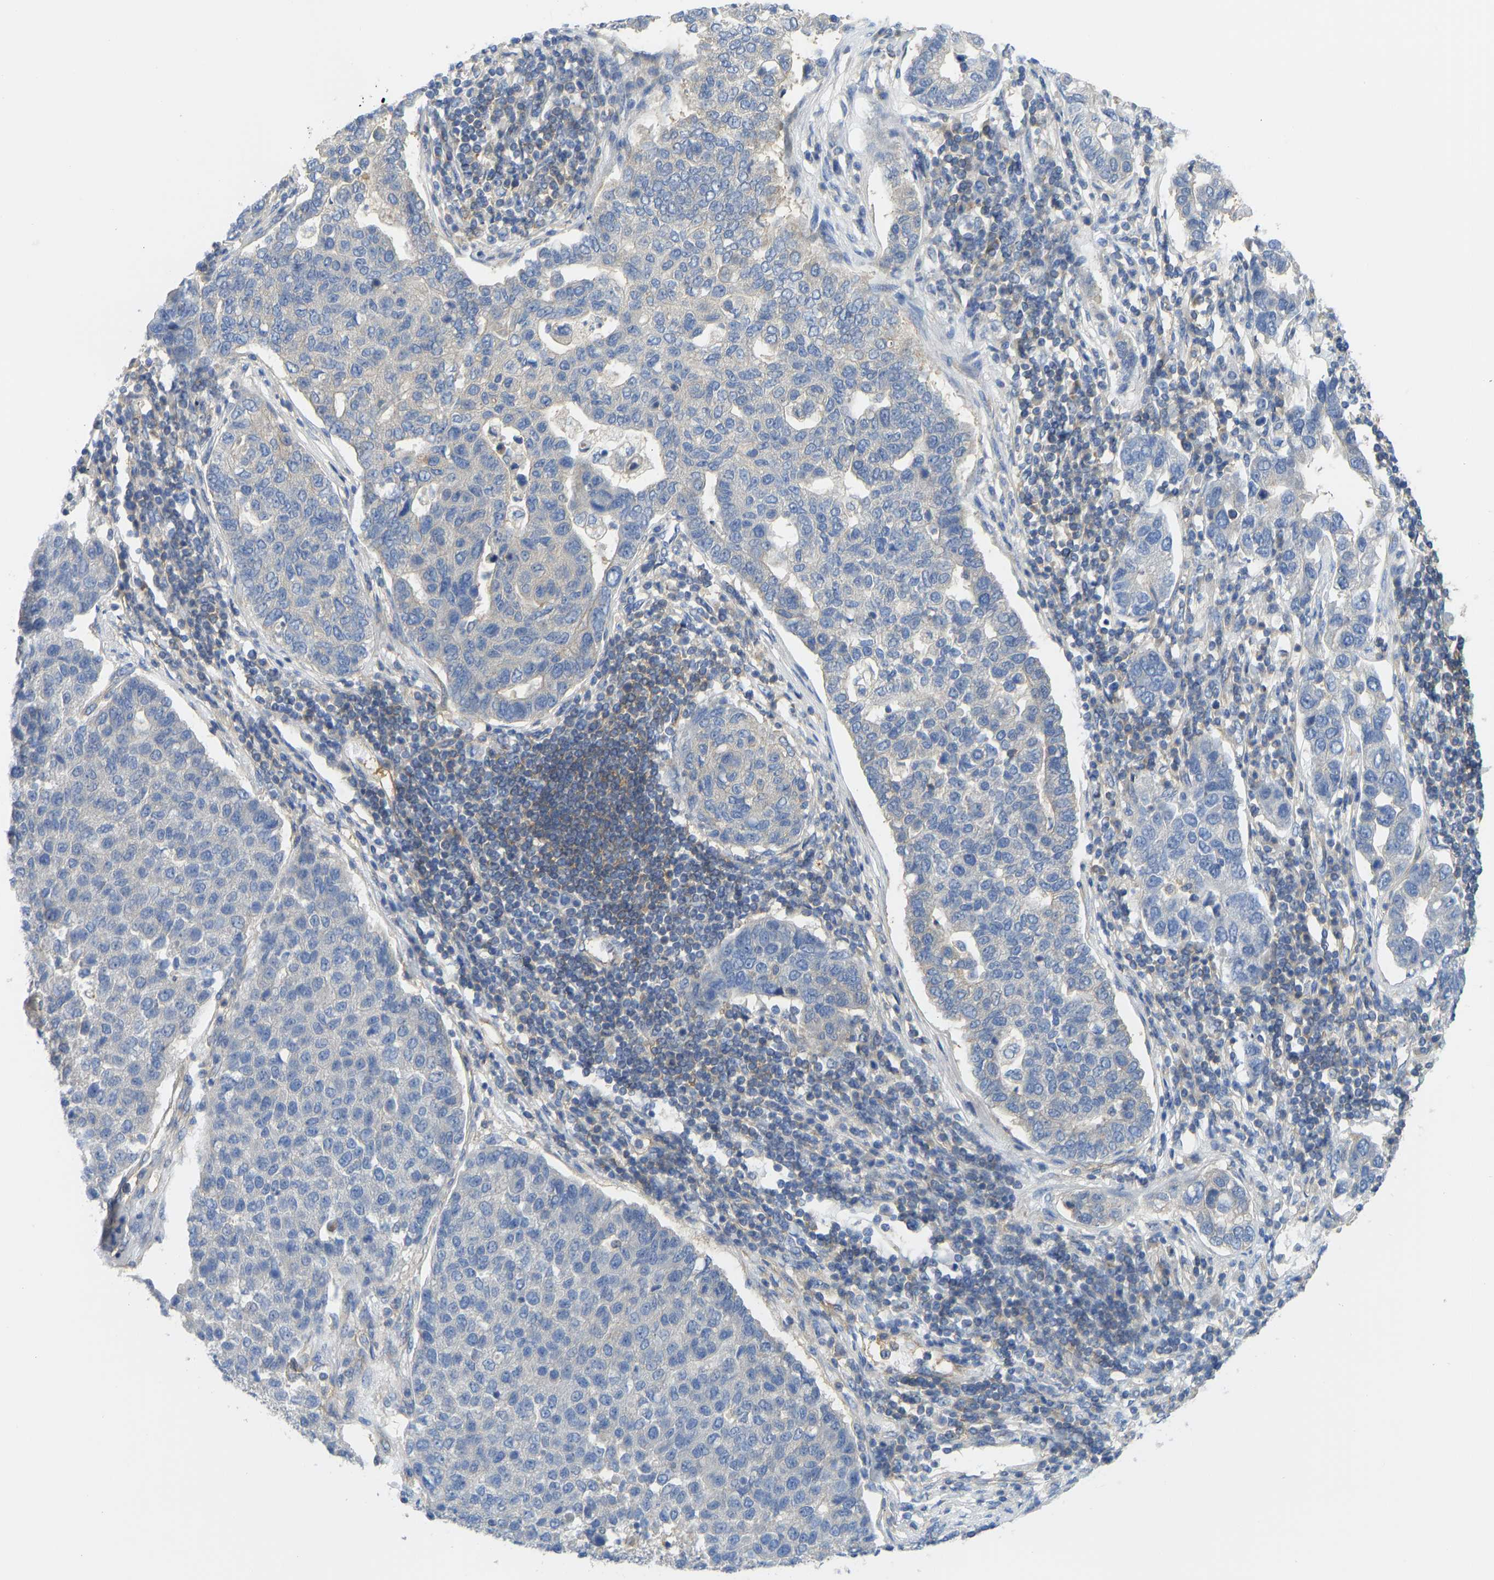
{"staining": {"intensity": "negative", "quantity": "none", "location": "none"}, "tissue": "pancreatic cancer", "cell_type": "Tumor cells", "image_type": "cancer", "snomed": [{"axis": "morphology", "description": "Adenocarcinoma, NOS"}, {"axis": "topography", "description": "Pancreas"}], "caption": "Human adenocarcinoma (pancreatic) stained for a protein using immunohistochemistry (IHC) demonstrates no staining in tumor cells.", "gene": "PPP3CA", "patient": {"sex": "female", "age": 61}}